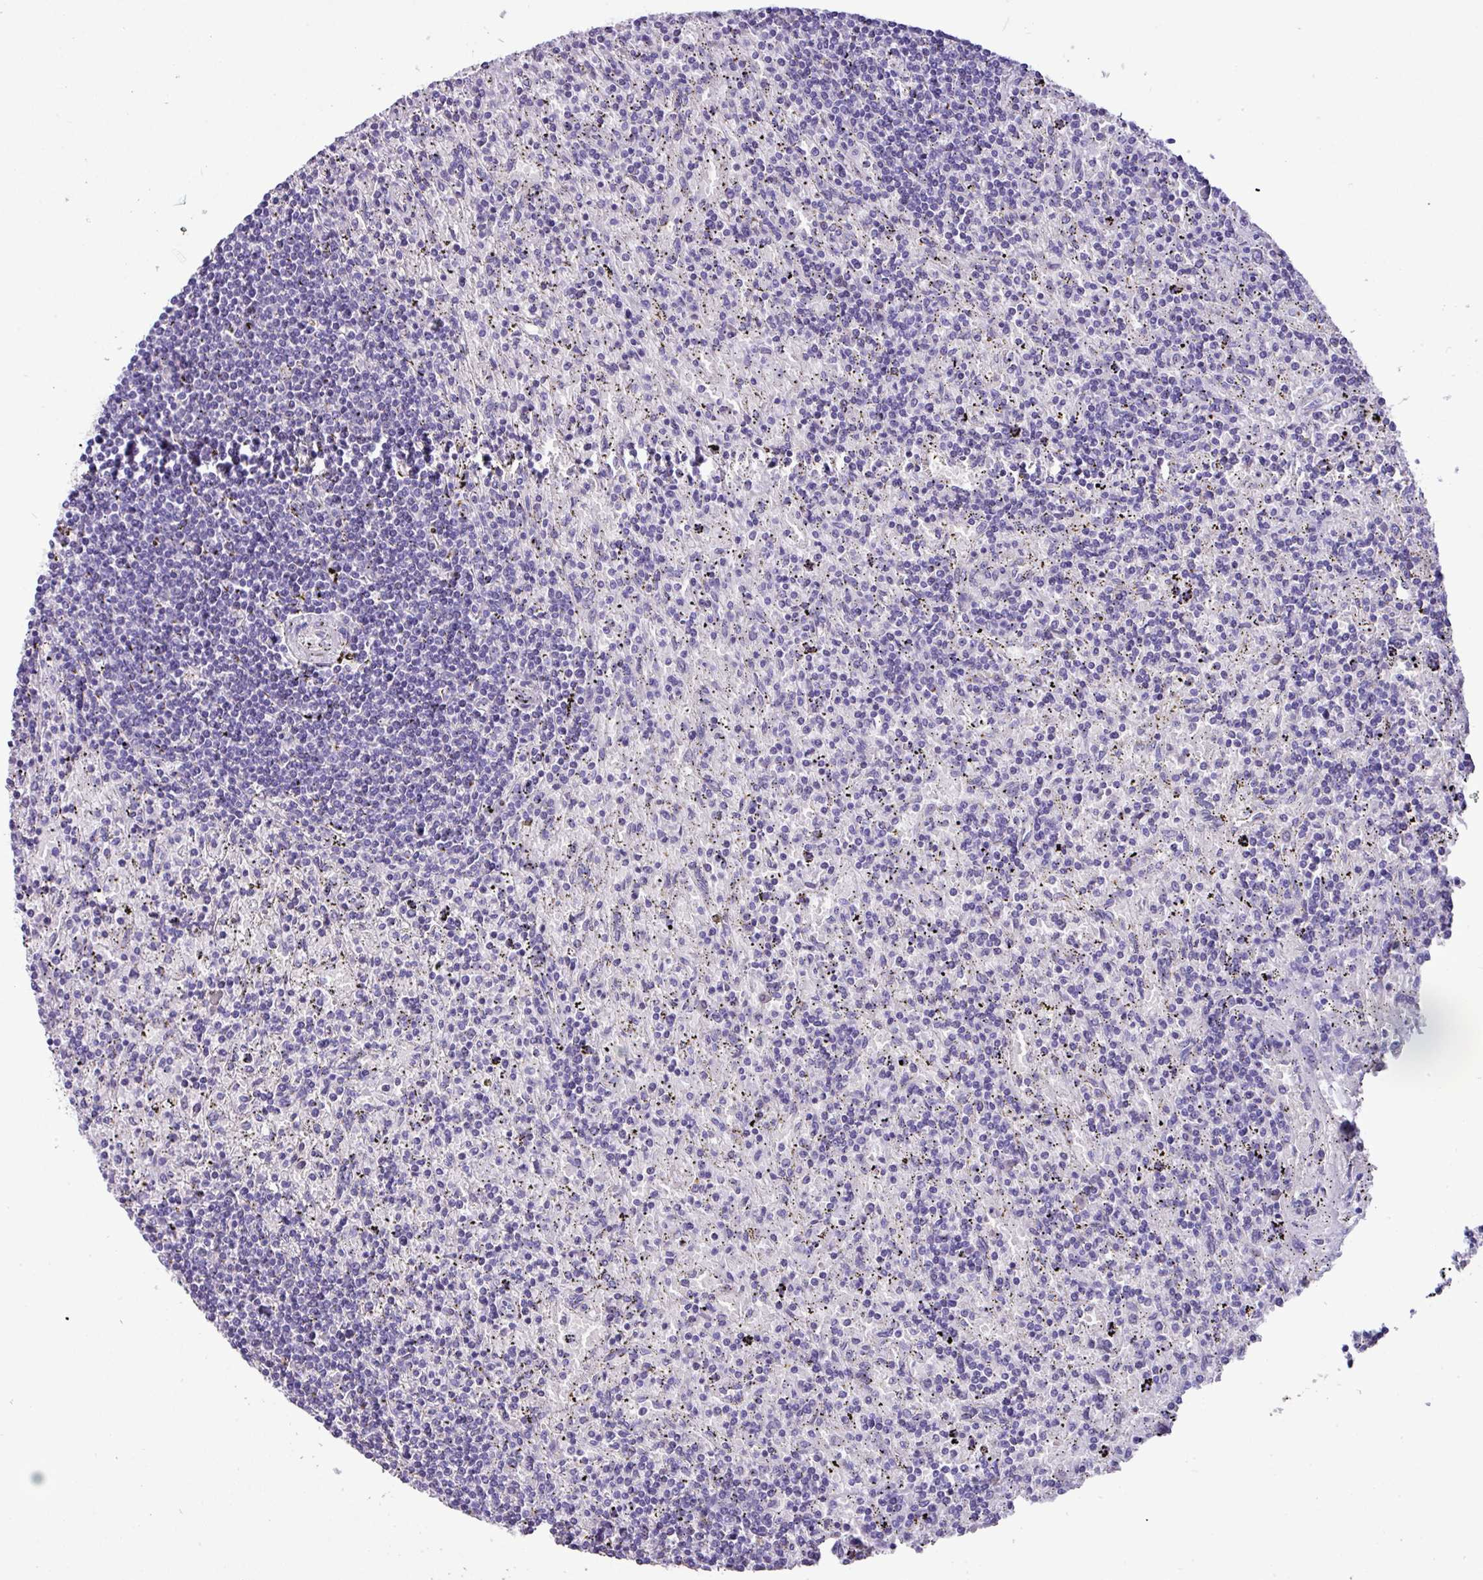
{"staining": {"intensity": "negative", "quantity": "none", "location": "none"}, "tissue": "lymphoma", "cell_type": "Tumor cells", "image_type": "cancer", "snomed": [{"axis": "morphology", "description": "Malignant lymphoma, non-Hodgkin's type, Low grade"}, {"axis": "topography", "description": "Spleen"}], "caption": "Immunohistochemical staining of human lymphoma shows no significant expression in tumor cells.", "gene": "EPCAM", "patient": {"sex": "male", "age": 76}}